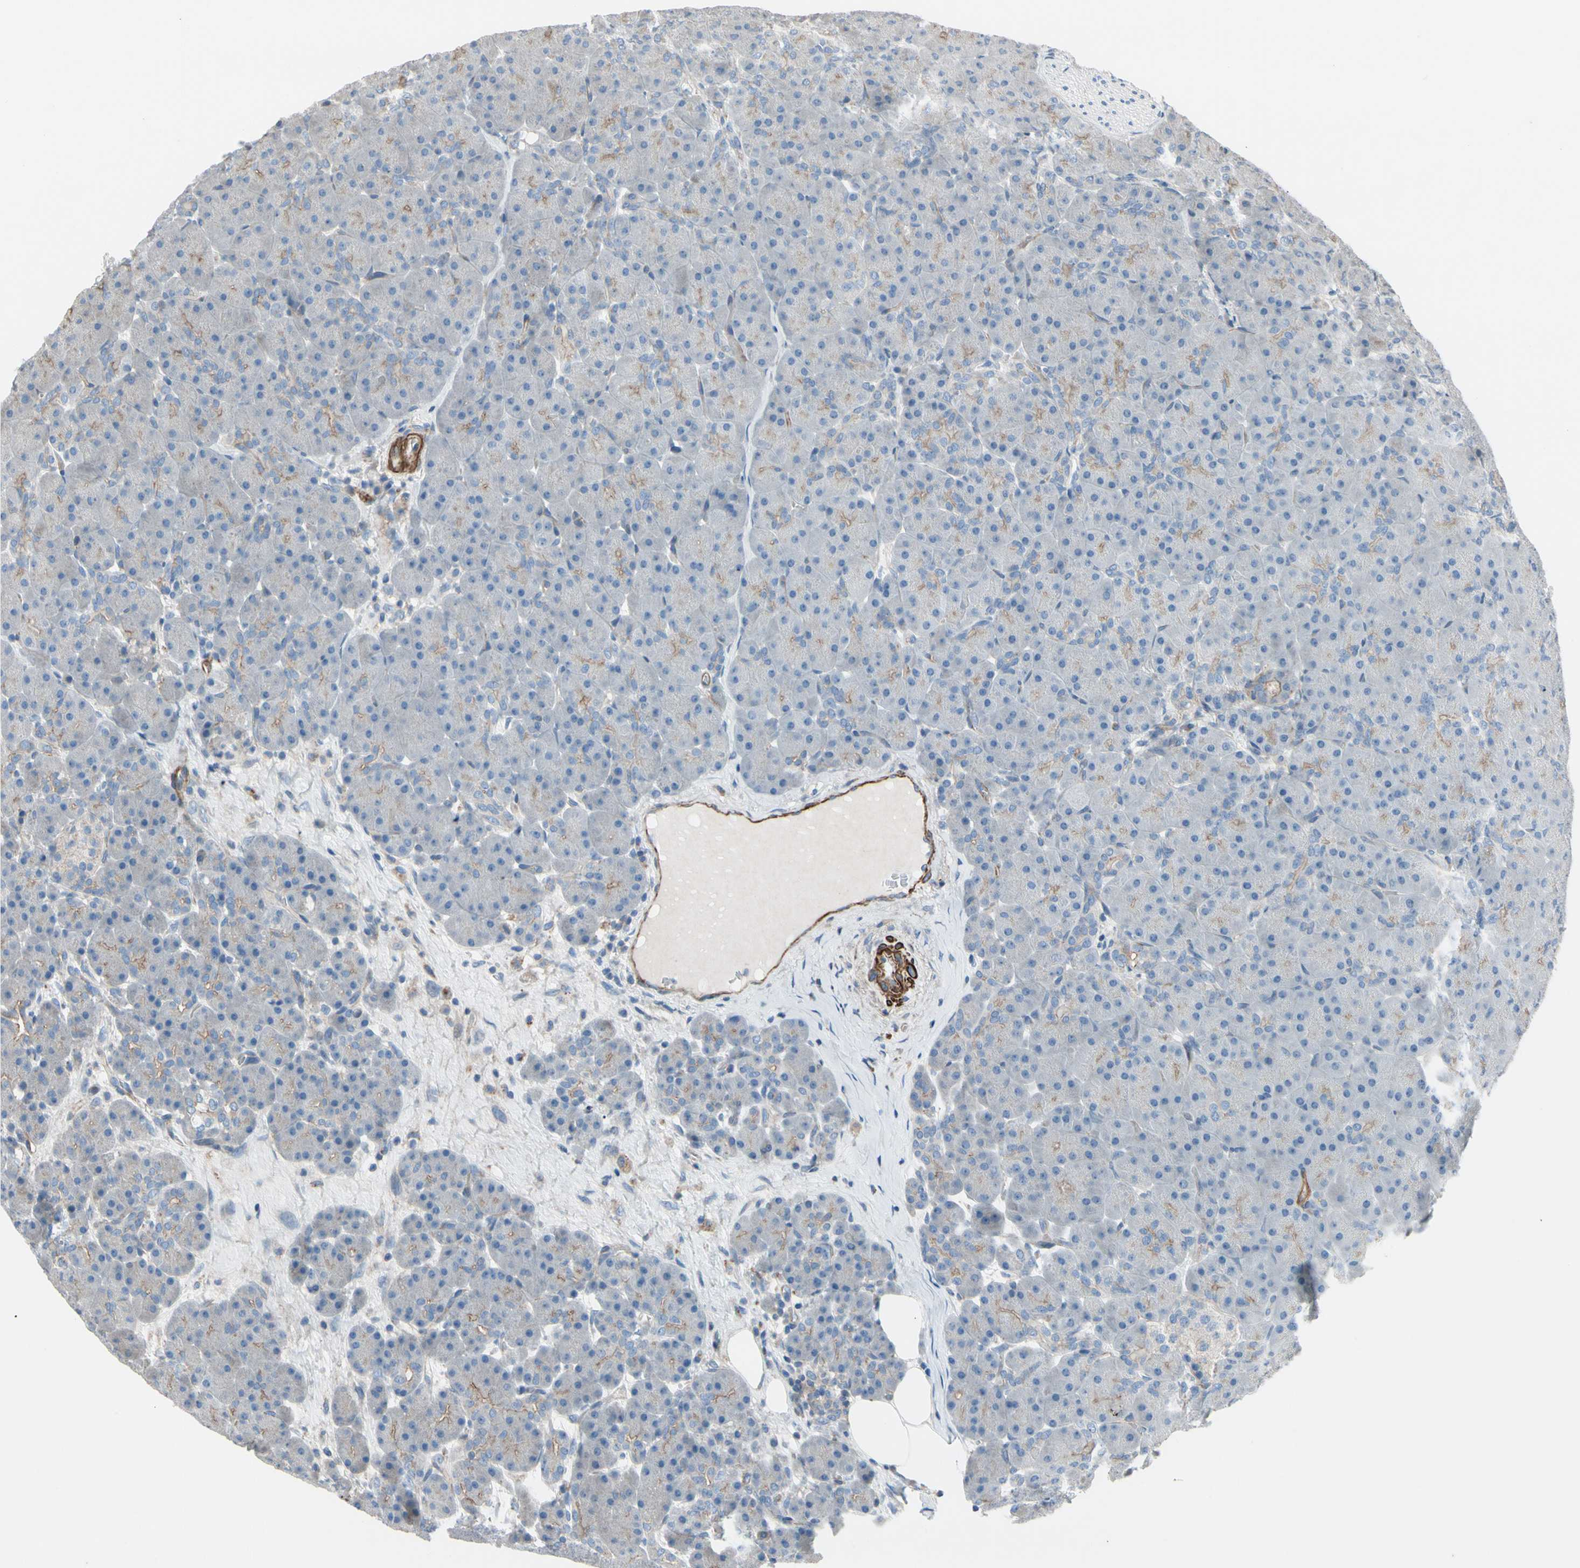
{"staining": {"intensity": "negative", "quantity": "none", "location": "none"}, "tissue": "pancreas", "cell_type": "Exocrine glandular cells", "image_type": "normal", "snomed": [{"axis": "morphology", "description": "Normal tissue, NOS"}, {"axis": "topography", "description": "Pancreas"}], "caption": "Immunohistochemistry (IHC) micrograph of benign pancreas stained for a protein (brown), which exhibits no staining in exocrine glandular cells.", "gene": "TPM1", "patient": {"sex": "male", "age": 66}}